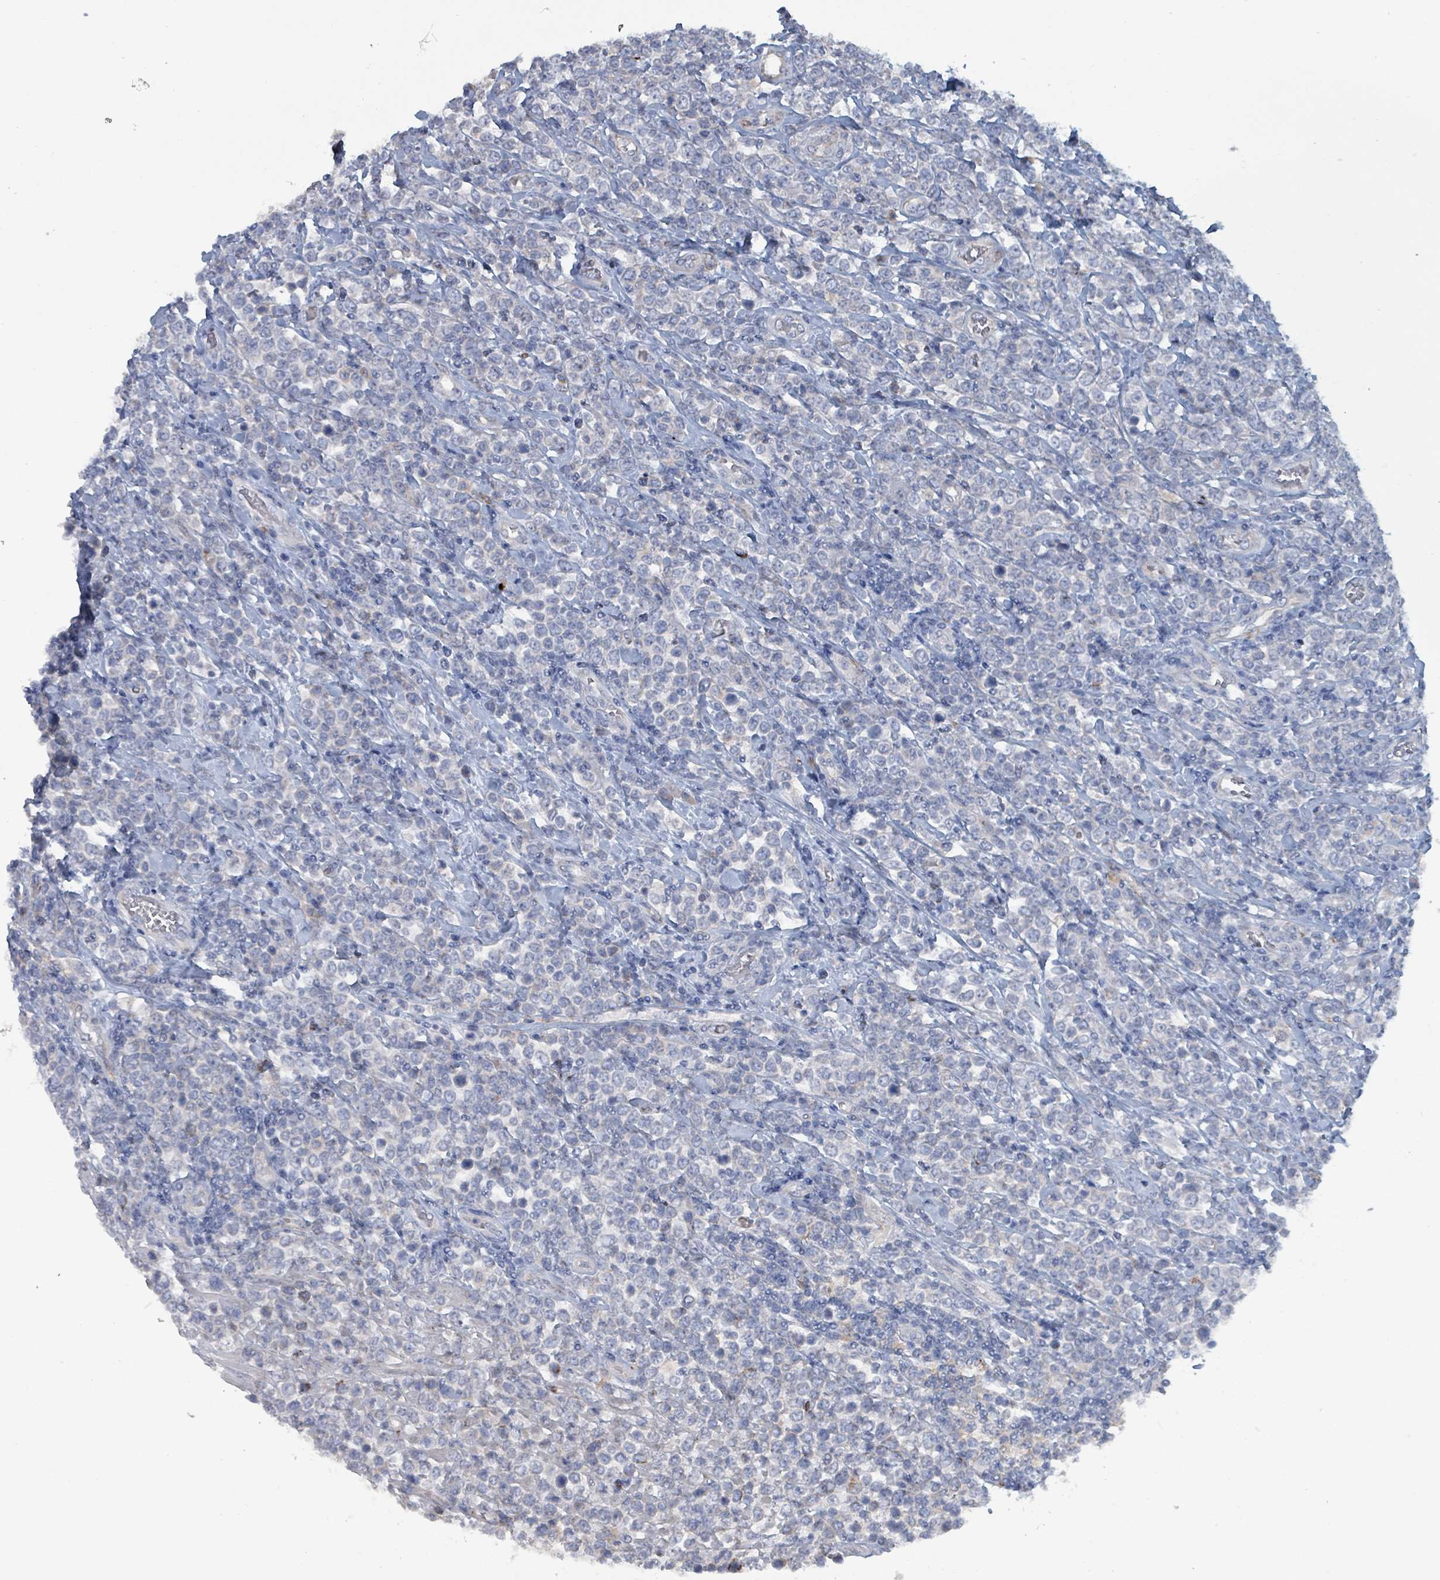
{"staining": {"intensity": "negative", "quantity": "none", "location": "none"}, "tissue": "lymphoma", "cell_type": "Tumor cells", "image_type": "cancer", "snomed": [{"axis": "morphology", "description": "Malignant lymphoma, non-Hodgkin's type, High grade"}, {"axis": "topography", "description": "Soft tissue"}], "caption": "This is an IHC micrograph of human lymphoma. There is no staining in tumor cells.", "gene": "TAAR5", "patient": {"sex": "female", "age": 56}}